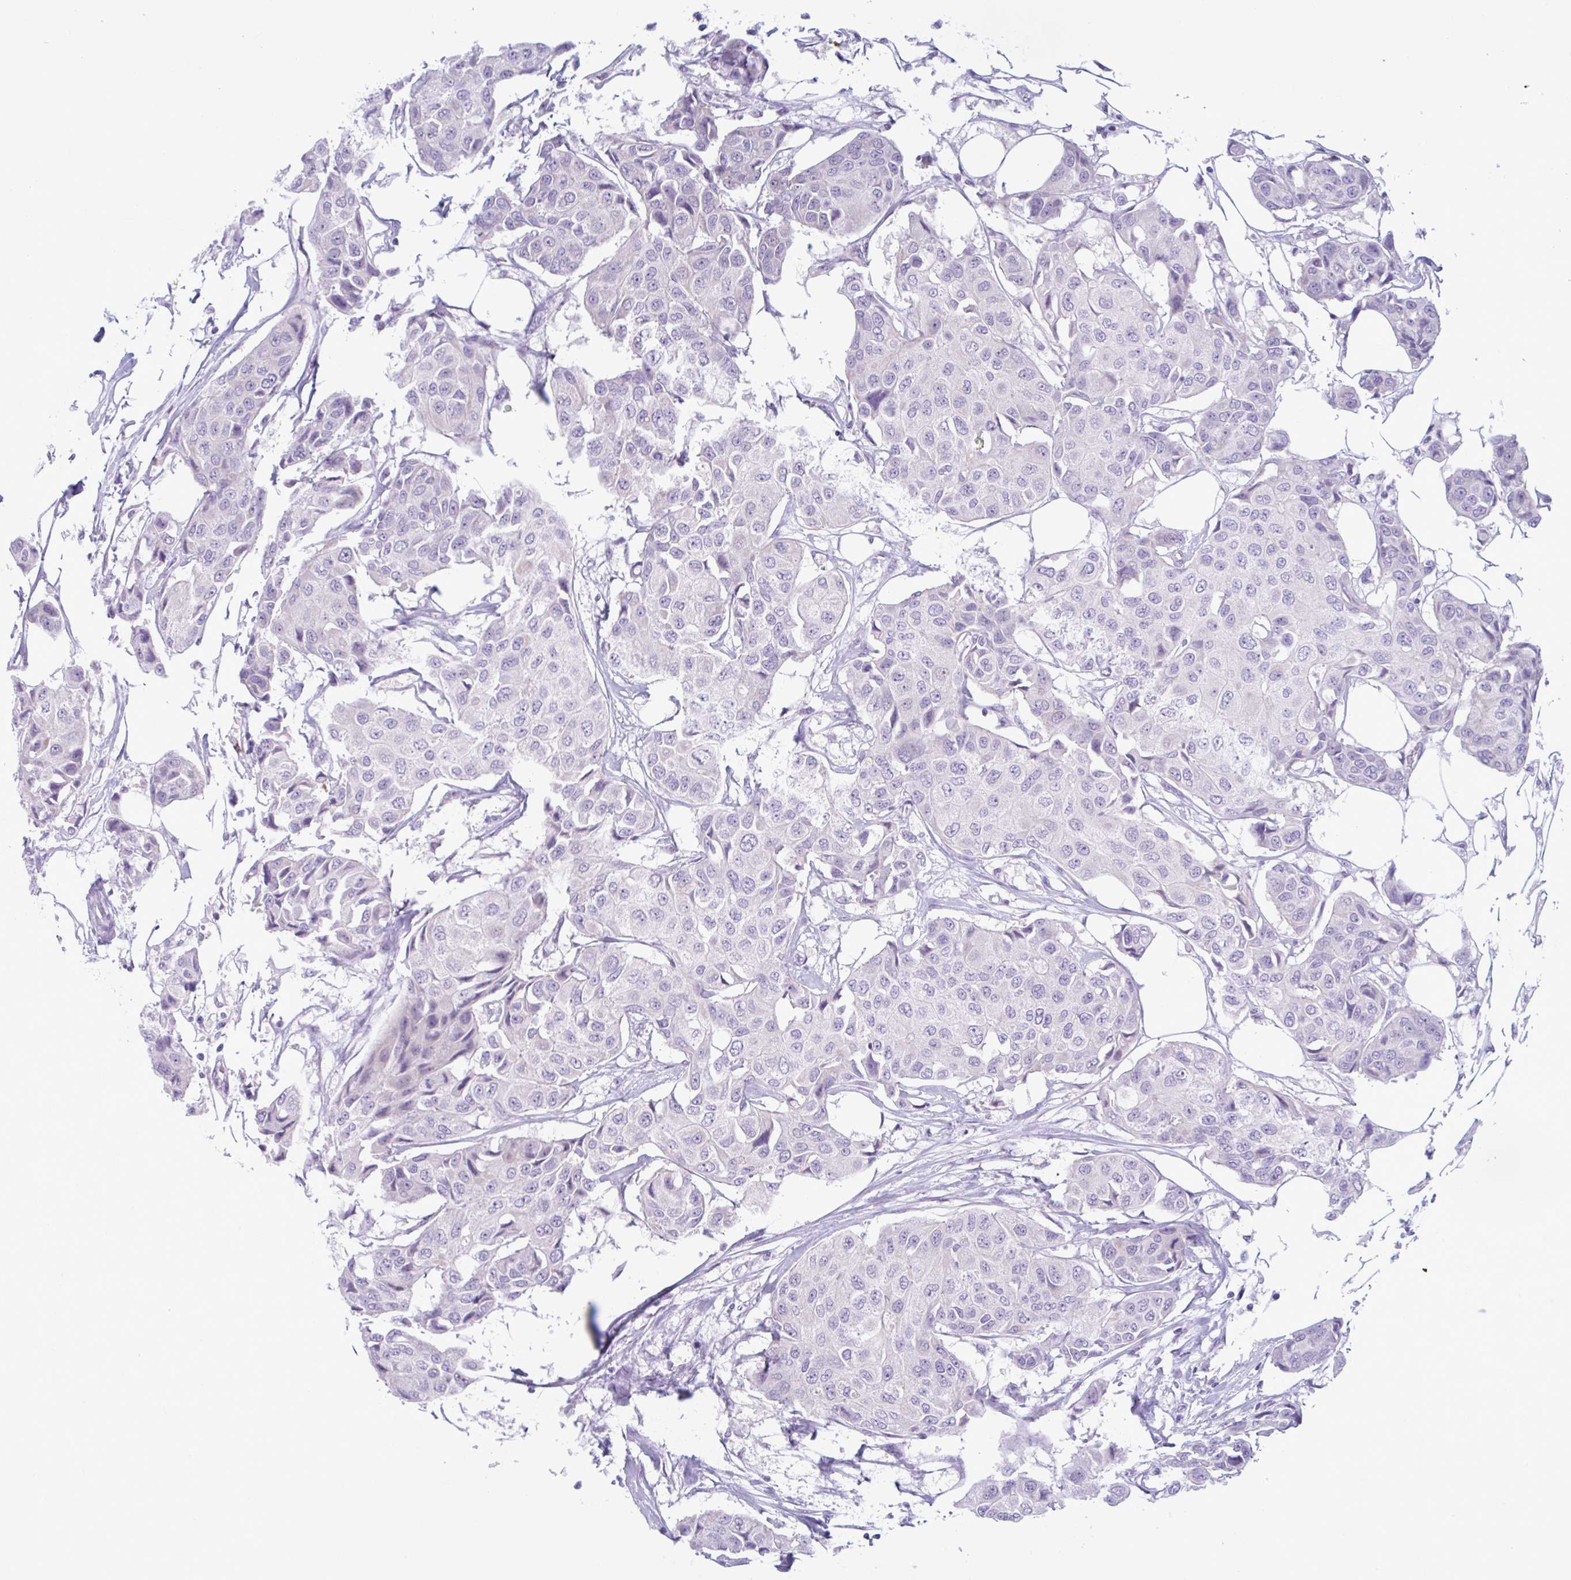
{"staining": {"intensity": "negative", "quantity": "none", "location": "none"}, "tissue": "breast cancer", "cell_type": "Tumor cells", "image_type": "cancer", "snomed": [{"axis": "morphology", "description": "Duct carcinoma"}, {"axis": "topography", "description": "Breast"}, {"axis": "topography", "description": "Lymph node"}], "caption": "Immunohistochemistry (IHC) of human invasive ductal carcinoma (breast) shows no expression in tumor cells. The staining was performed using DAB (3,3'-diaminobenzidine) to visualize the protein expression in brown, while the nuclei were stained in blue with hematoxylin (Magnification: 20x).", "gene": "CEP120", "patient": {"sex": "female", "age": 80}}